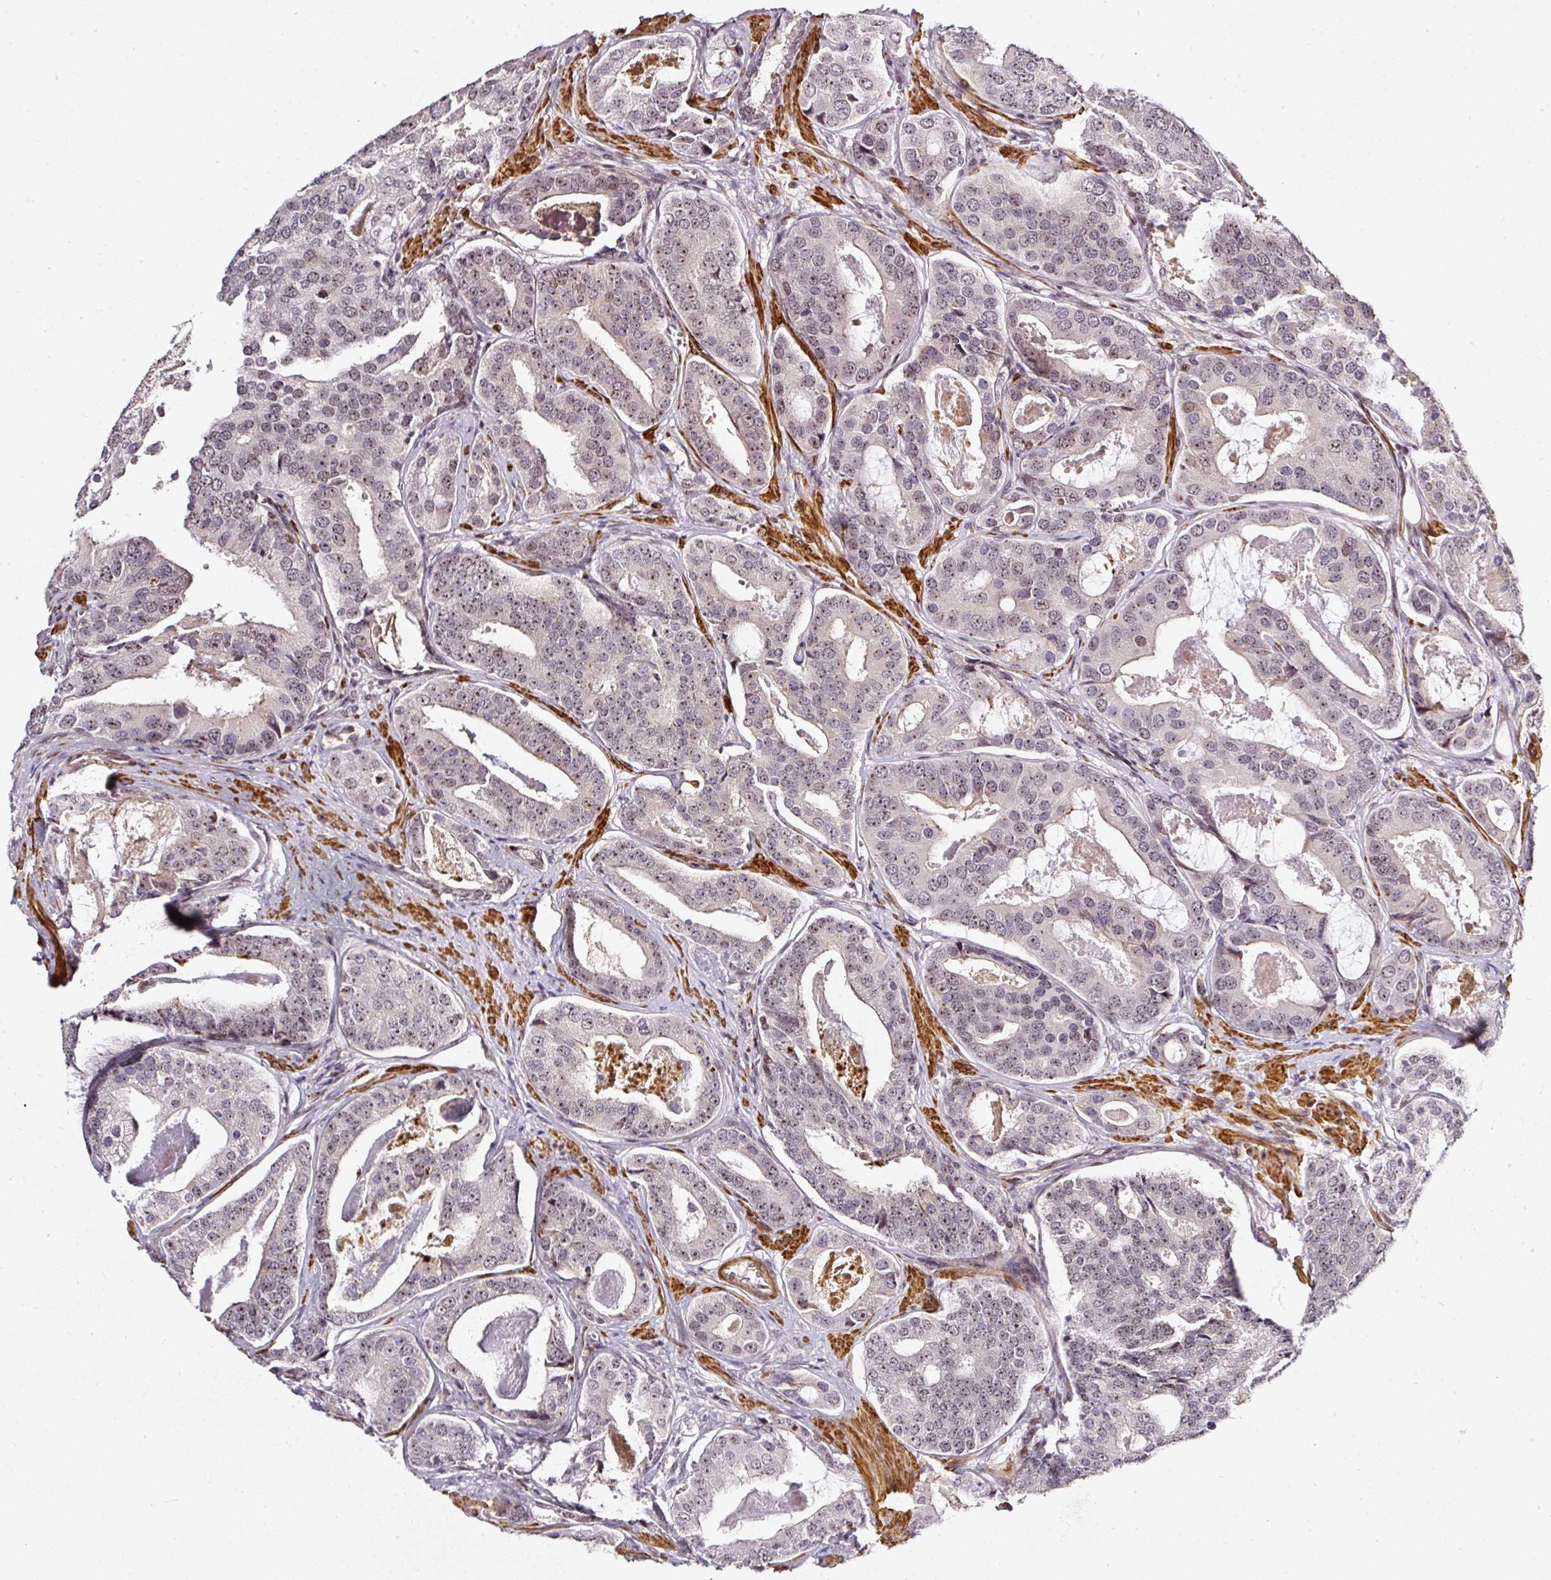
{"staining": {"intensity": "weak", "quantity": "25%-75%", "location": "nuclear"}, "tissue": "prostate cancer", "cell_type": "Tumor cells", "image_type": "cancer", "snomed": [{"axis": "morphology", "description": "Adenocarcinoma, High grade"}, {"axis": "topography", "description": "Prostate"}], "caption": "Prostate cancer stained with DAB (3,3'-diaminobenzidine) immunohistochemistry (IHC) shows low levels of weak nuclear positivity in about 25%-75% of tumor cells.", "gene": "MXRA8", "patient": {"sex": "male", "age": 71}}